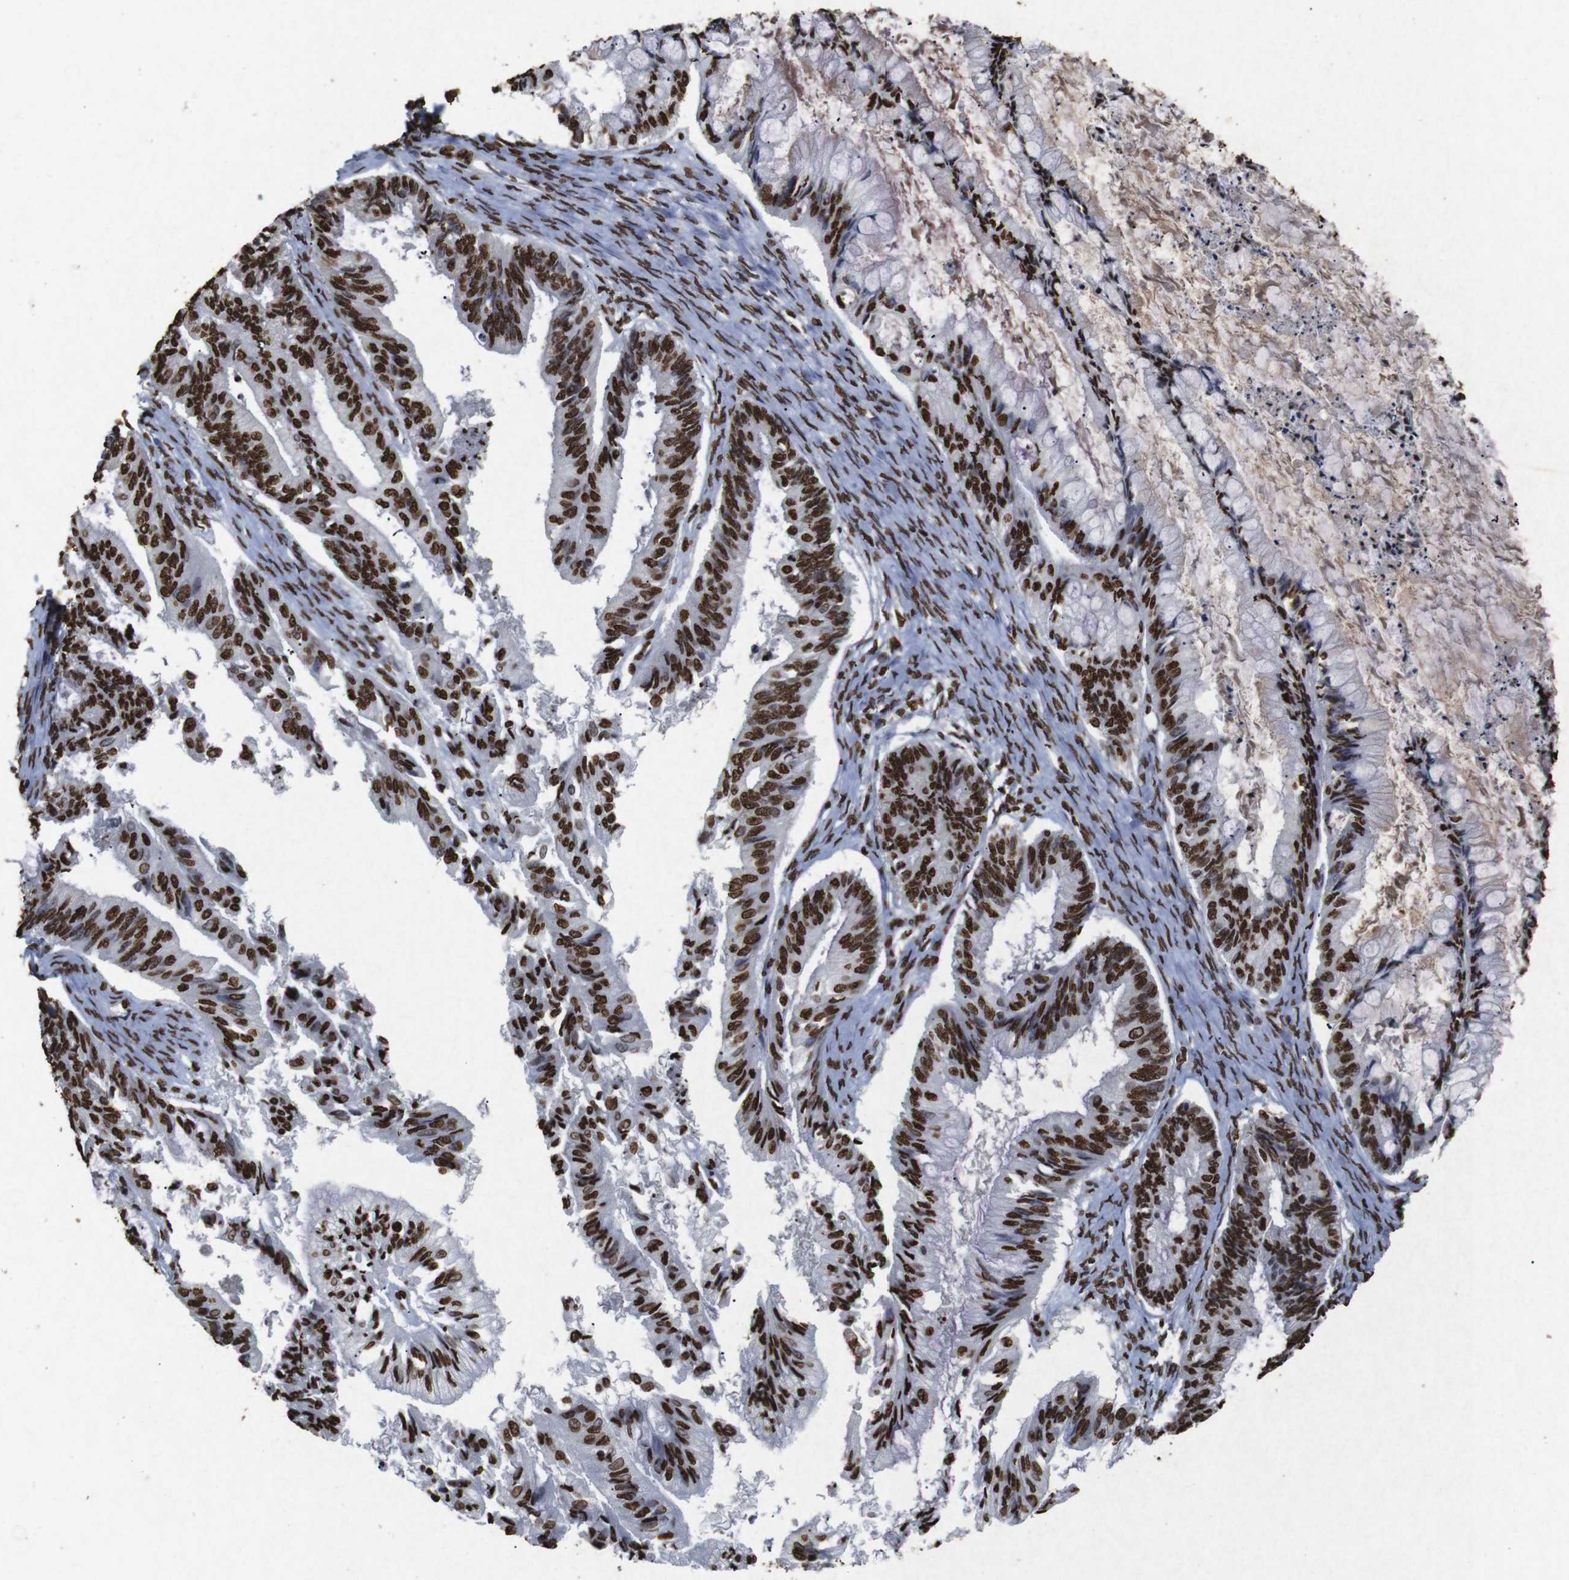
{"staining": {"intensity": "strong", "quantity": ">75%", "location": "nuclear"}, "tissue": "ovarian cancer", "cell_type": "Tumor cells", "image_type": "cancer", "snomed": [{"axis": "morphology", "description": "Cystadenocarcinoma, mucinous, NOS"}, {"axis": "topography", "description": "Ovary"}], "caption": "This image shows mucinous cystadenocarcinoma (ovarian) stained with IHC to label a protein in brown. The nuclear of tumor cells show strong positivity for the protein. Nuclei are counter-stained blue.", "gene": "MDM2", "patient": {"sex": "female", "age": 57}}